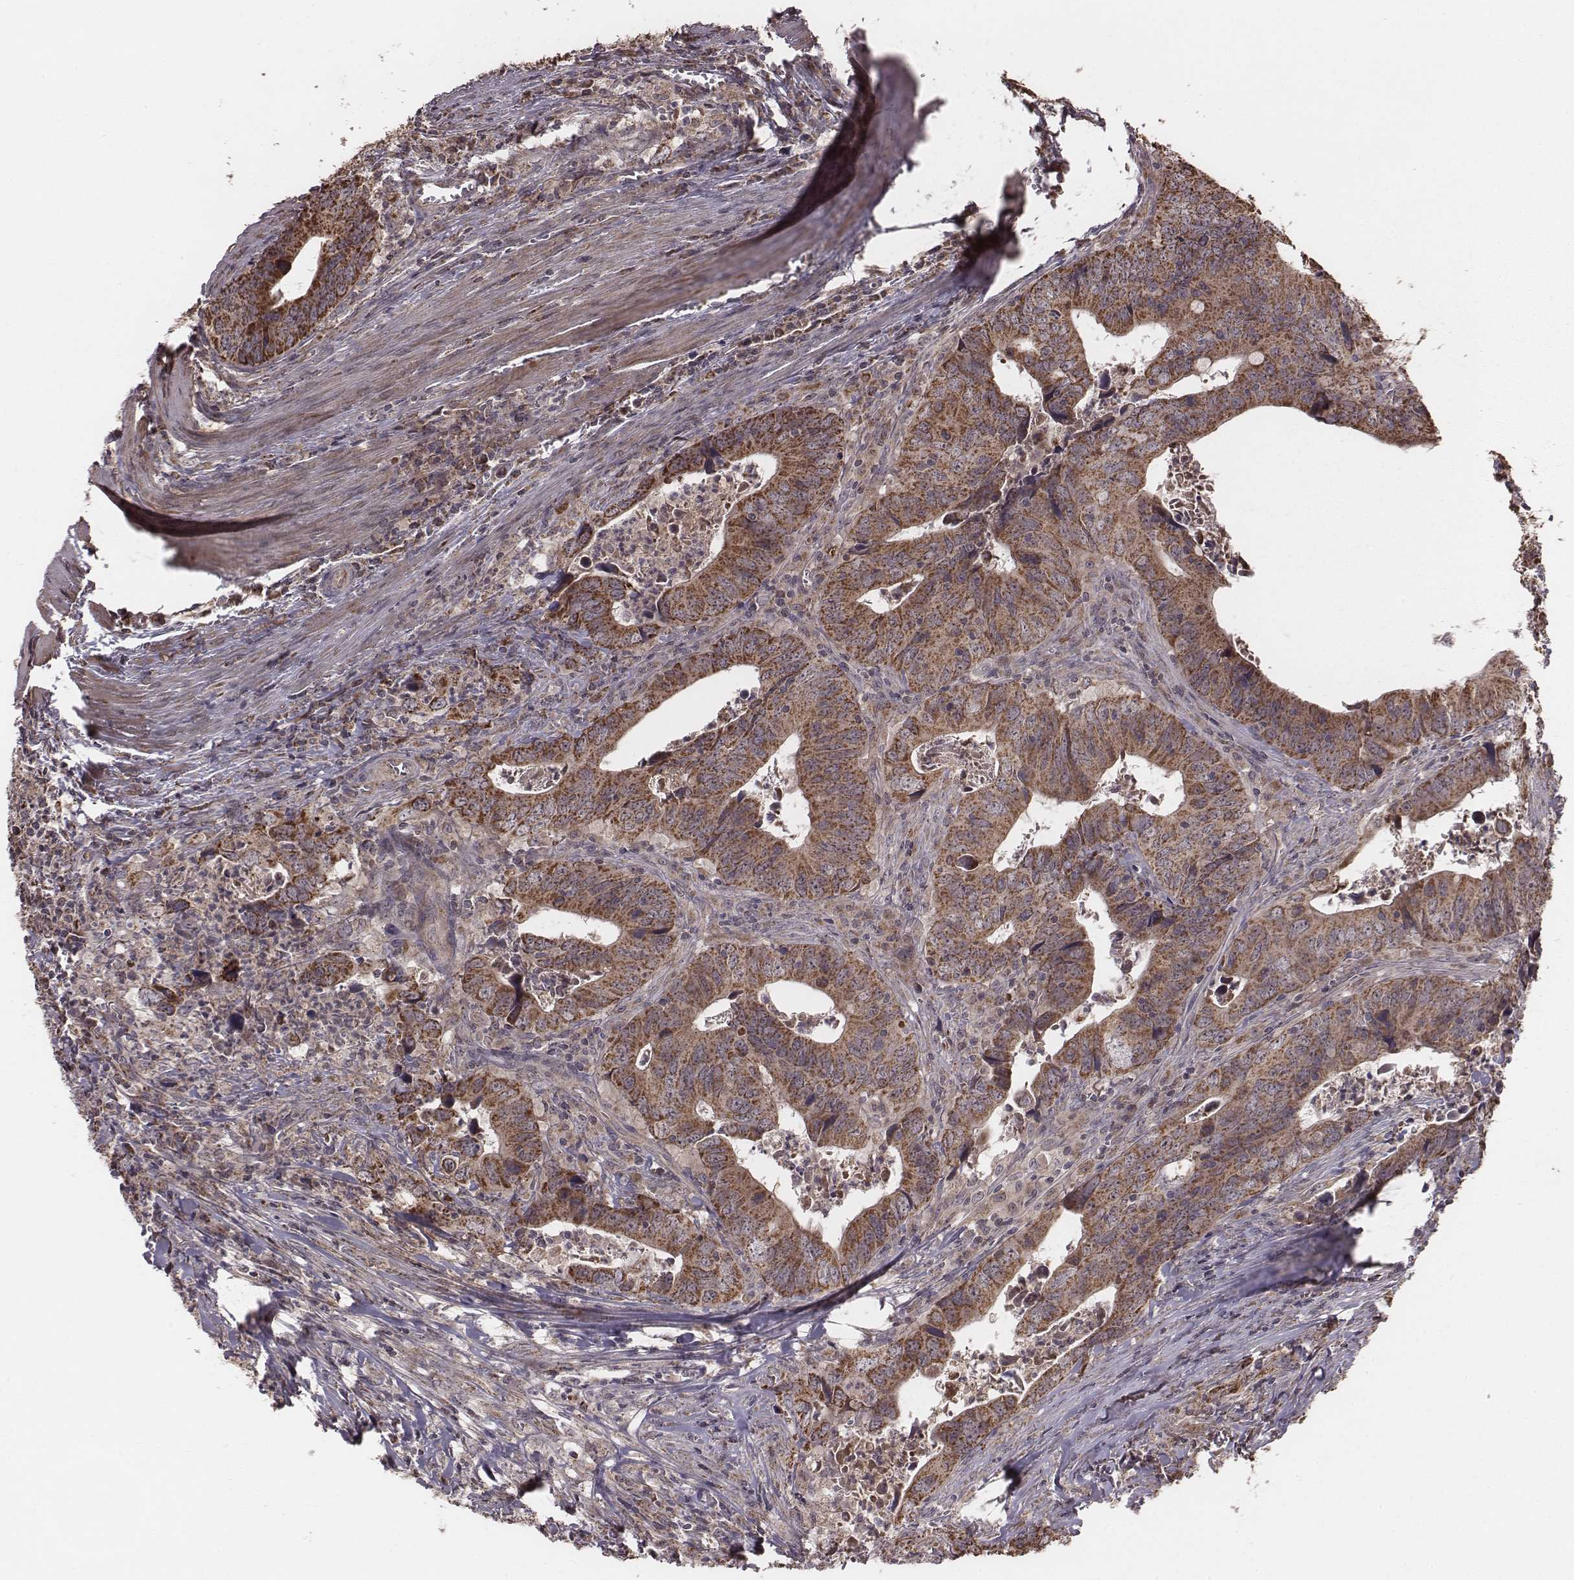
{"staining": {"intensity": "strong", "quantity": ">75%", "location": "cytoplasmic/membranous"}, "tissue": "colorectal cancer", "cell_type": "Tumor cells", "image_type": "cancer", "snomed": [{"axis": "morphology", "description": "Adenocarcinoma, NOS"}, {"axis": "topography", "description": "Colon"}], "caption": "Colorectal cancer stained for a protein reveals strong cytoplasmic/membranous positivity in tumor cells.", "gene": "PDCD2L", "patient": {"sex": "female", "age": 82}}